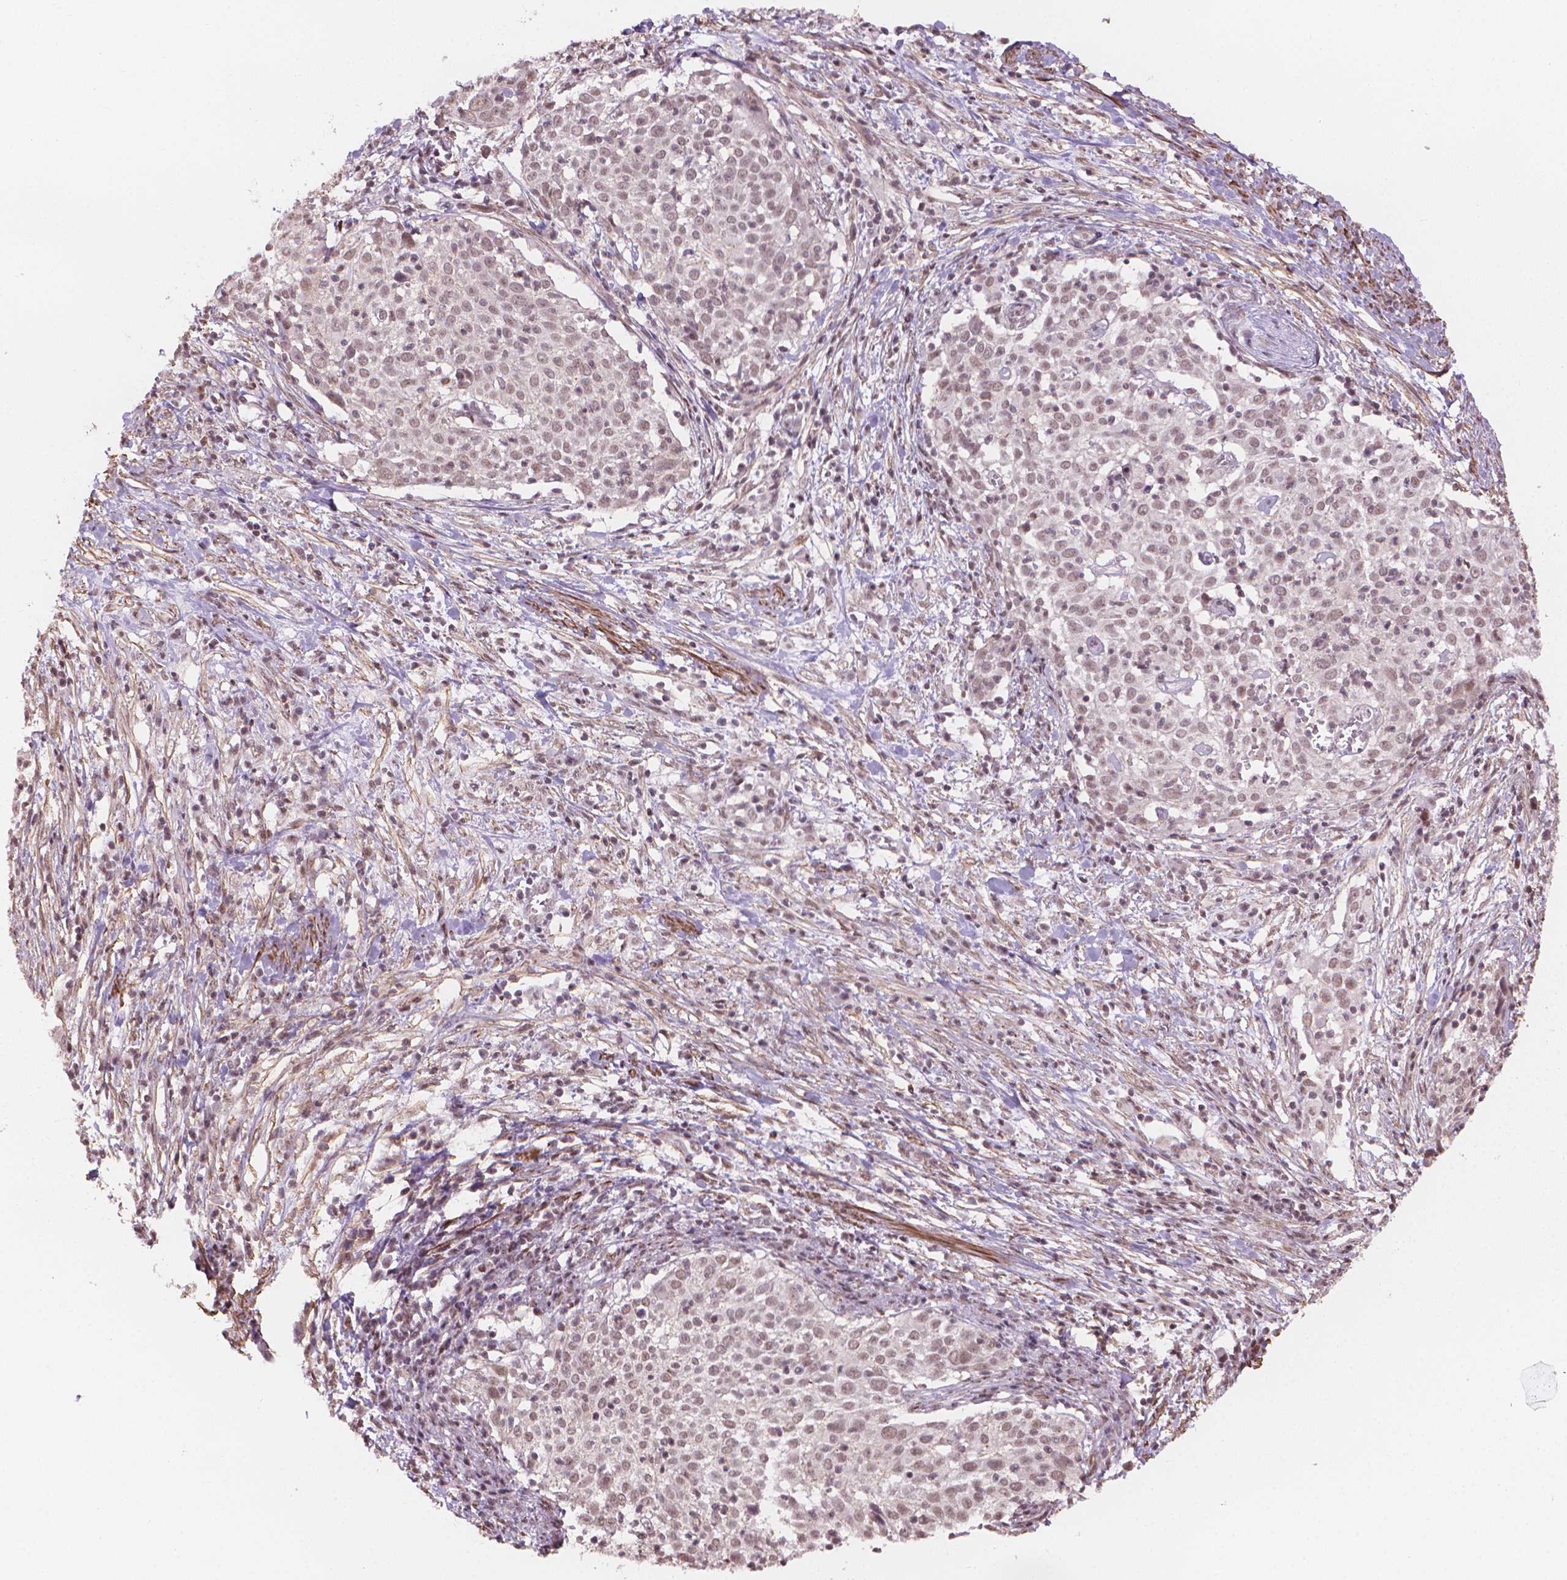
{"staining": {"intensity": "weak", "quantity": ">75%", "location": "nuclear"}, "tissue": "cervical cancer", "cell_type": "Tumor cells", "image_type": "cancer", "snomed": [{"axis": "morphology", "description": "Squamous cell carcinoma, NOS"}, {"axis": "topography", "description": "Cervix"}], "caption": "Protein analysis of cervical cancer tissue displays weak nuclear expression in about >75% of tumor cells.", "gene": "HOXD4", "patient": {"sex": "female", "age": 39}}